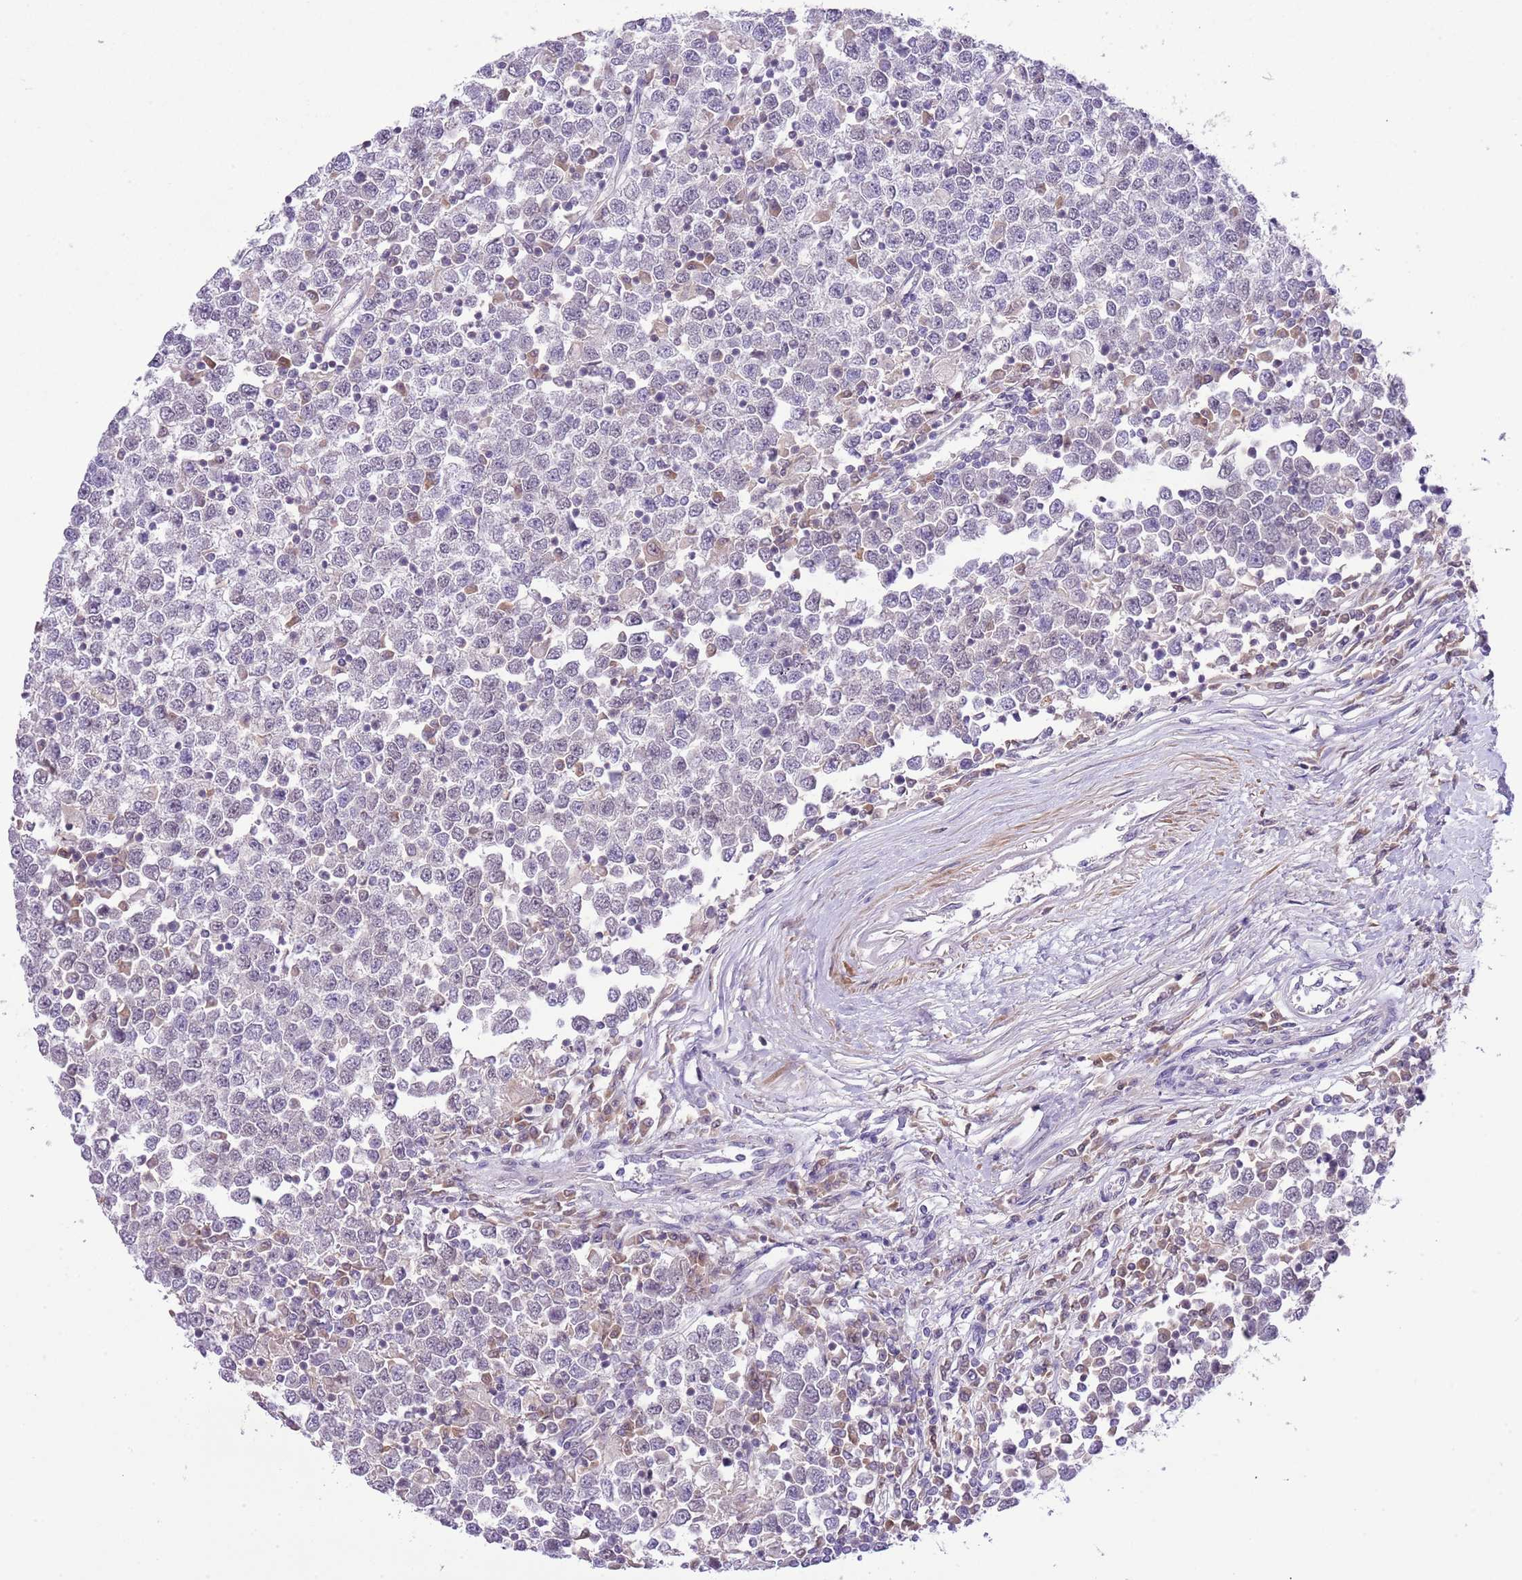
{"staining": {"intensity": "negative", "quantity": "none", "location": "none"}, "tissue": "testis cancer", "cell_type": "Tumor cells", "image_type": "cancer", "snomed": [{"axis": "morphology", "description": "Seminoma, NOS"}, {"axis": "topography", "description": "Testis"}], "caption": "Immunohistochemistry (IHC) histopathology image of neoplastic tissue: testis cancer stained with DAB reveals no significant protein staining in tumor cells.", "gene": "GALK2", "patient": {"sex": "male", "age": 65}}